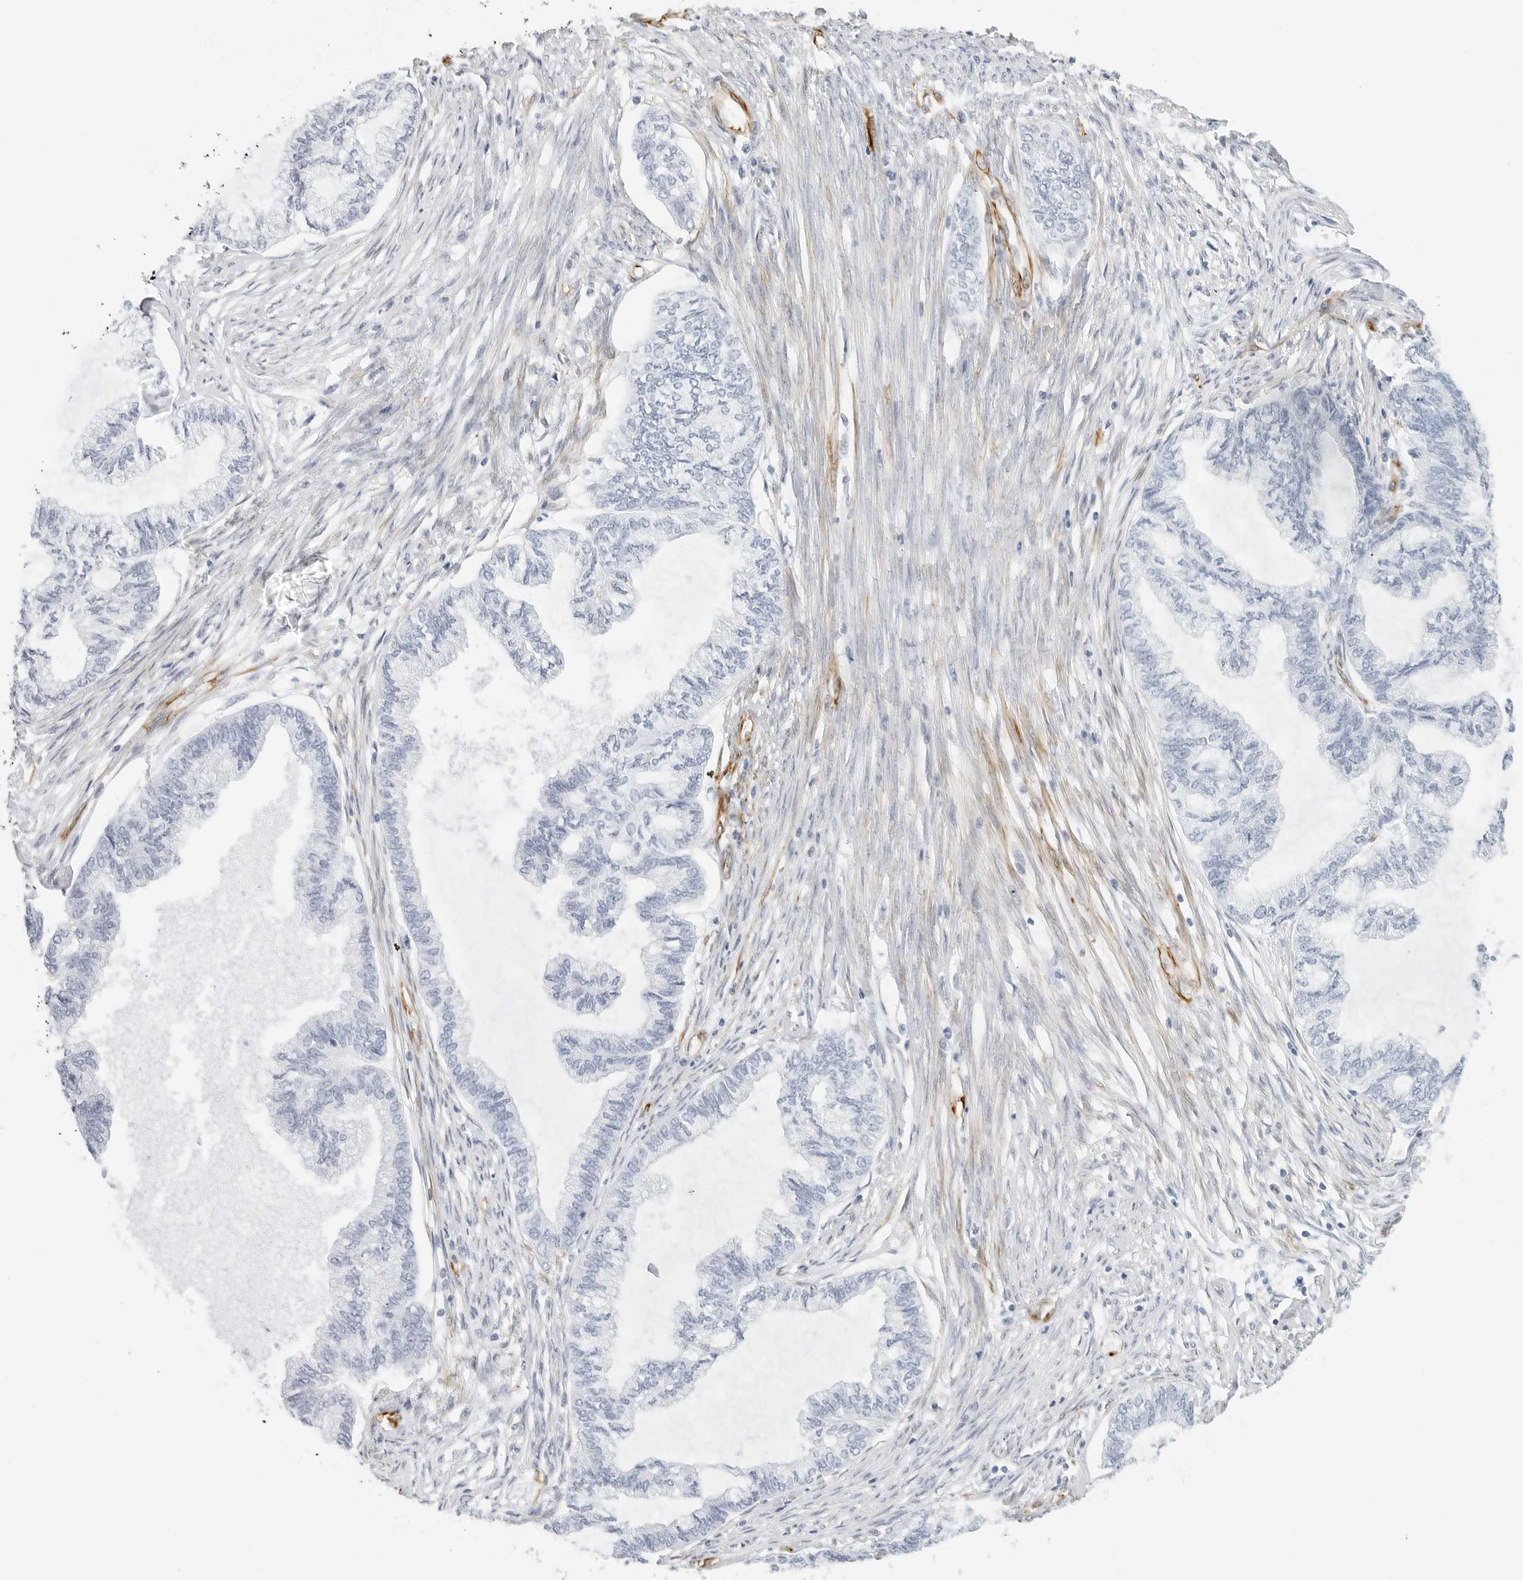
{"staining": {"intensity": "negative", "quantity": "none", "location": "none"}, "tissue": "endometrial cancer", "cell_type": "Tumor cells", "image_type": "cancer", "snomed": [{"axis": "morphology", "description": "Adenocarcinoma, NOS"}, {"axis": "topography", "description": "Endometrium"}], "caption": "Endometrial cancer (adenocarcinoma) was stained to show a protein in brown. There is no significant positivity in tumor cells. Nuclei are stained in blue.", "gene": "NES", "patient": {"sex": "female", "age": 86}}